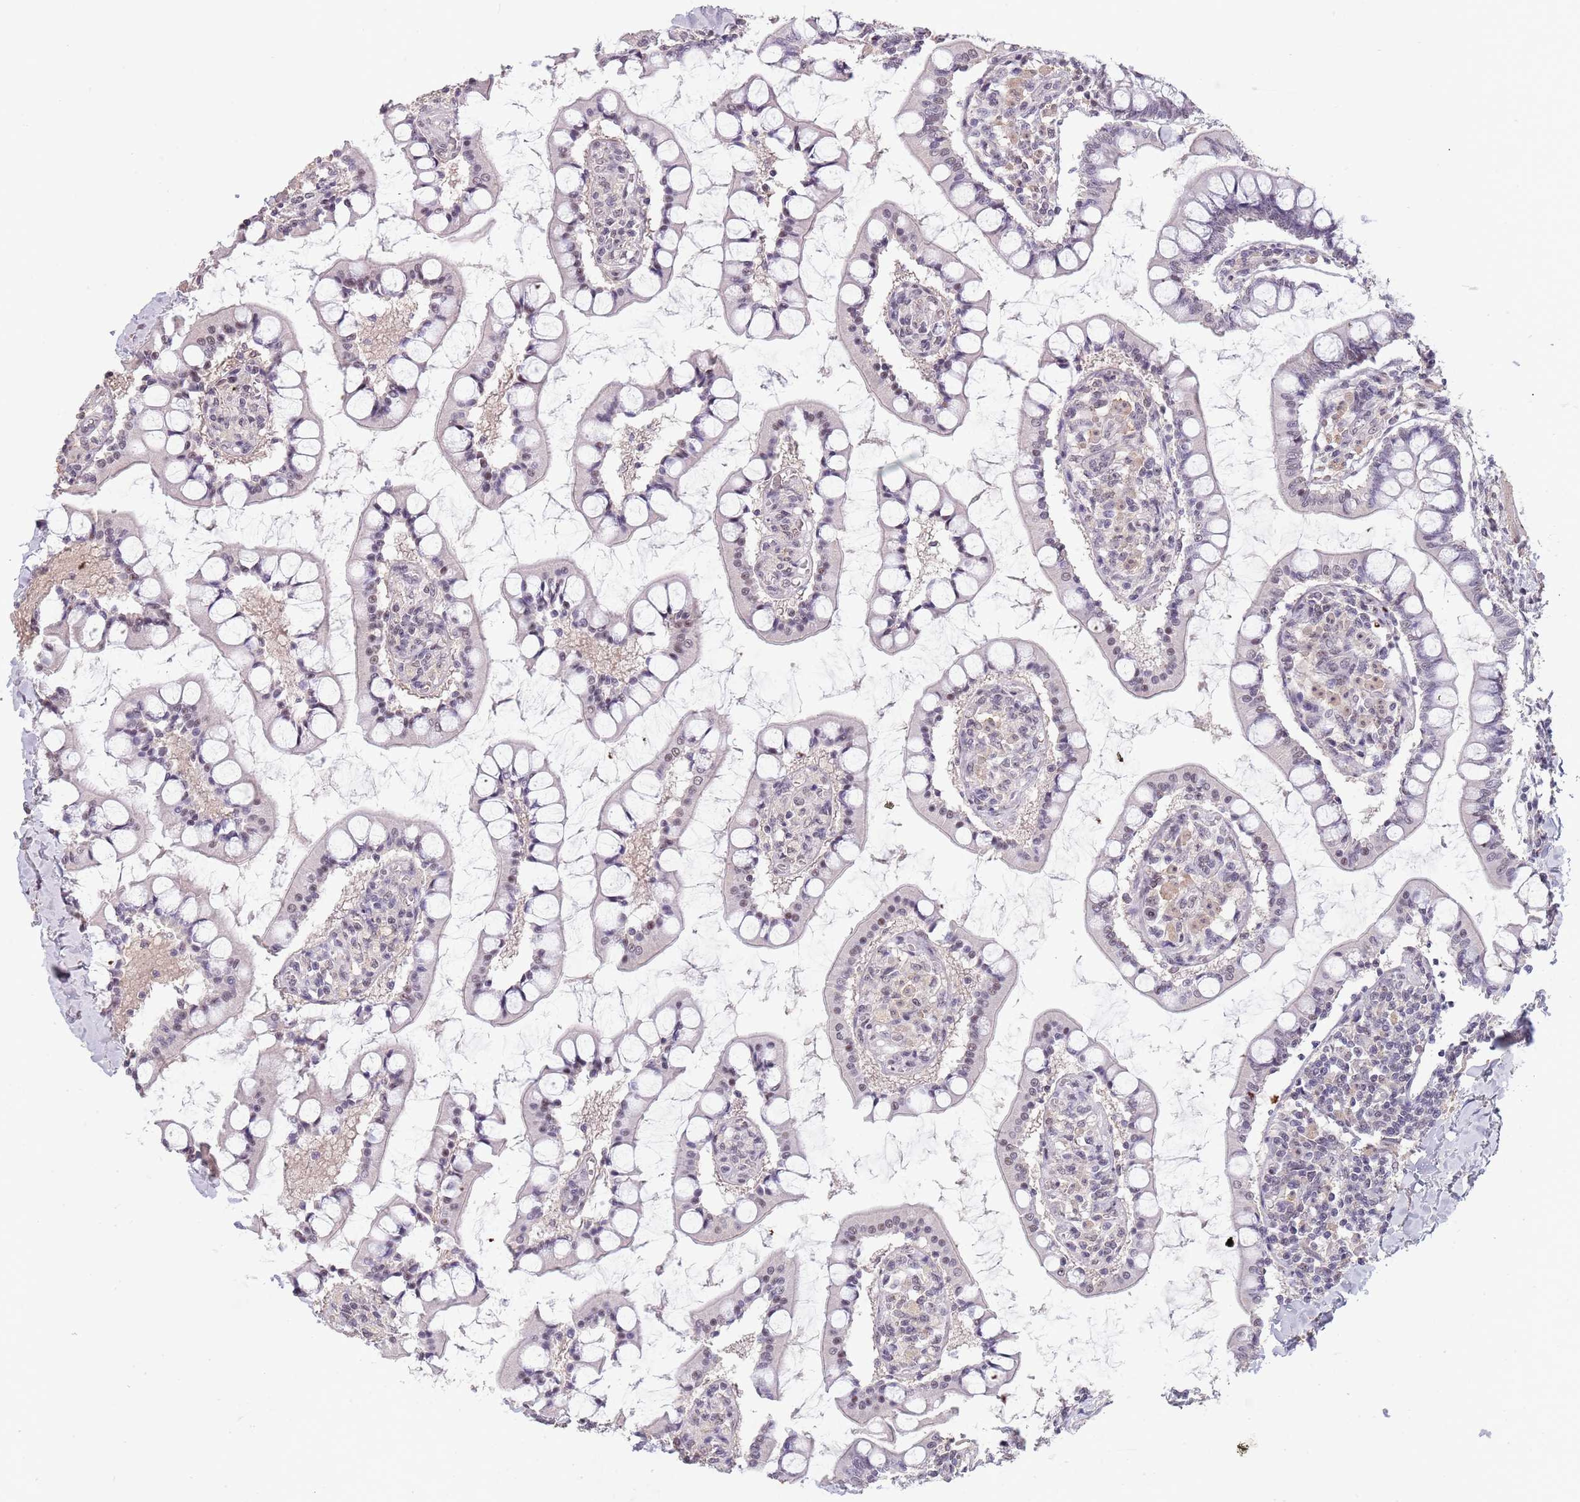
{"staining": {"intensity": "moderate", "quantity": "25%-75%", "location": "nuclear"}, "tissue": "small intestine", "cell_type": "Glandular cells", "image_type": "normal", "snomed": [{"axis": "morphology", "description": "Normal tissue, NOS"}, {"axis": "topography", "description": "Small intestine"}], "caption": "The image exhibits staining of normal small intestine, revealing moderate nuclear protein positivity (brown color) within glandular cells. The protein is shown in brown color, while the nuclei are stained blue.", "gene": "CIZ1", "patient": {"sex": "male", "age": 52}}